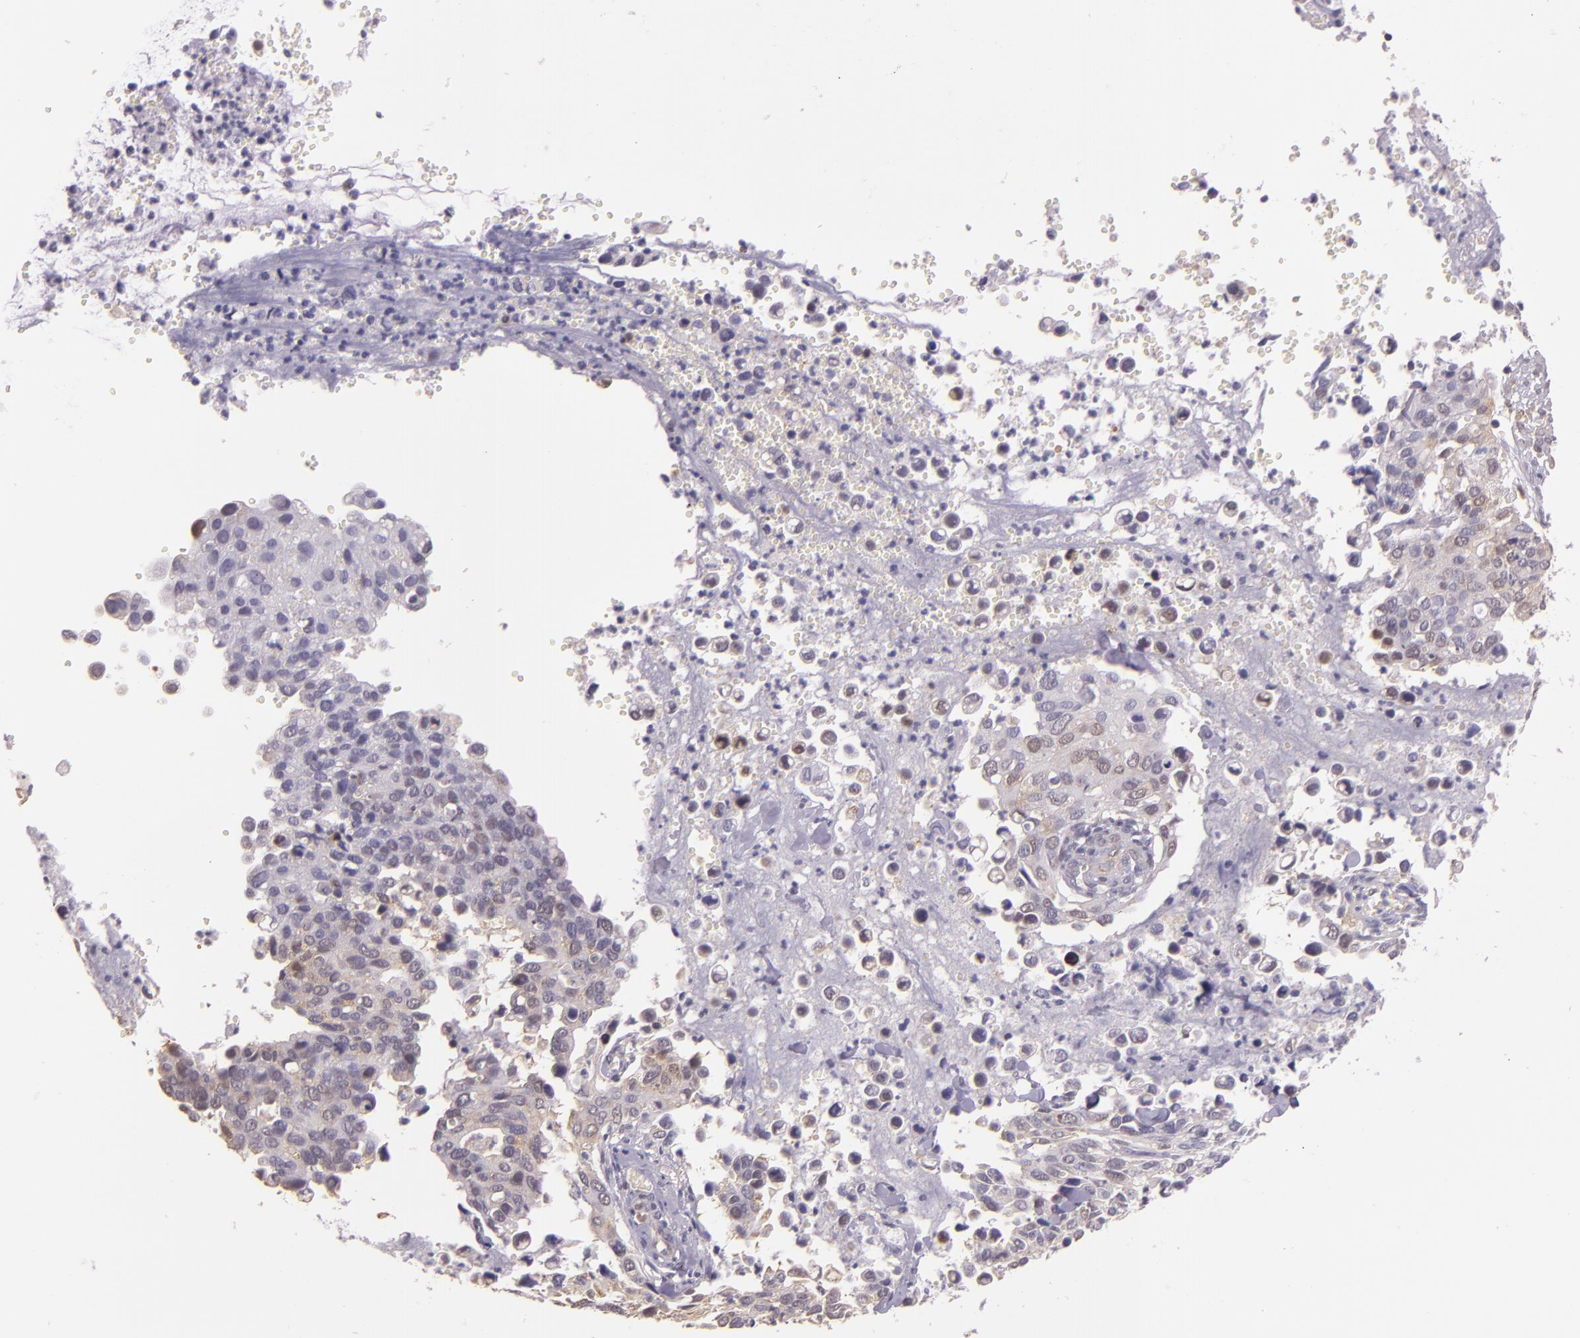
{"staining": {"intensity": "weak", "quantity": "<25%", "location": "cytoplasmic/membranous,nuclear"}, "tissue": "cervical cancer", "cell_type": "Tumor cells", "image_type": "cancer", "snomed": [{"axis": "morphology", "description": "Normal tissue, NOS"}, {"axis": "morphology", "description": "Squamous cell carcinoma, NOS"}, {"axis": "topography", "description": "Cervix"}], "caption": "The image exhibits no significant staining in tumor cells of cervical cancer (squamous cell carcinoma).", "gene": "HSPA8", "patient": {"sex": "female", "age": 45}}